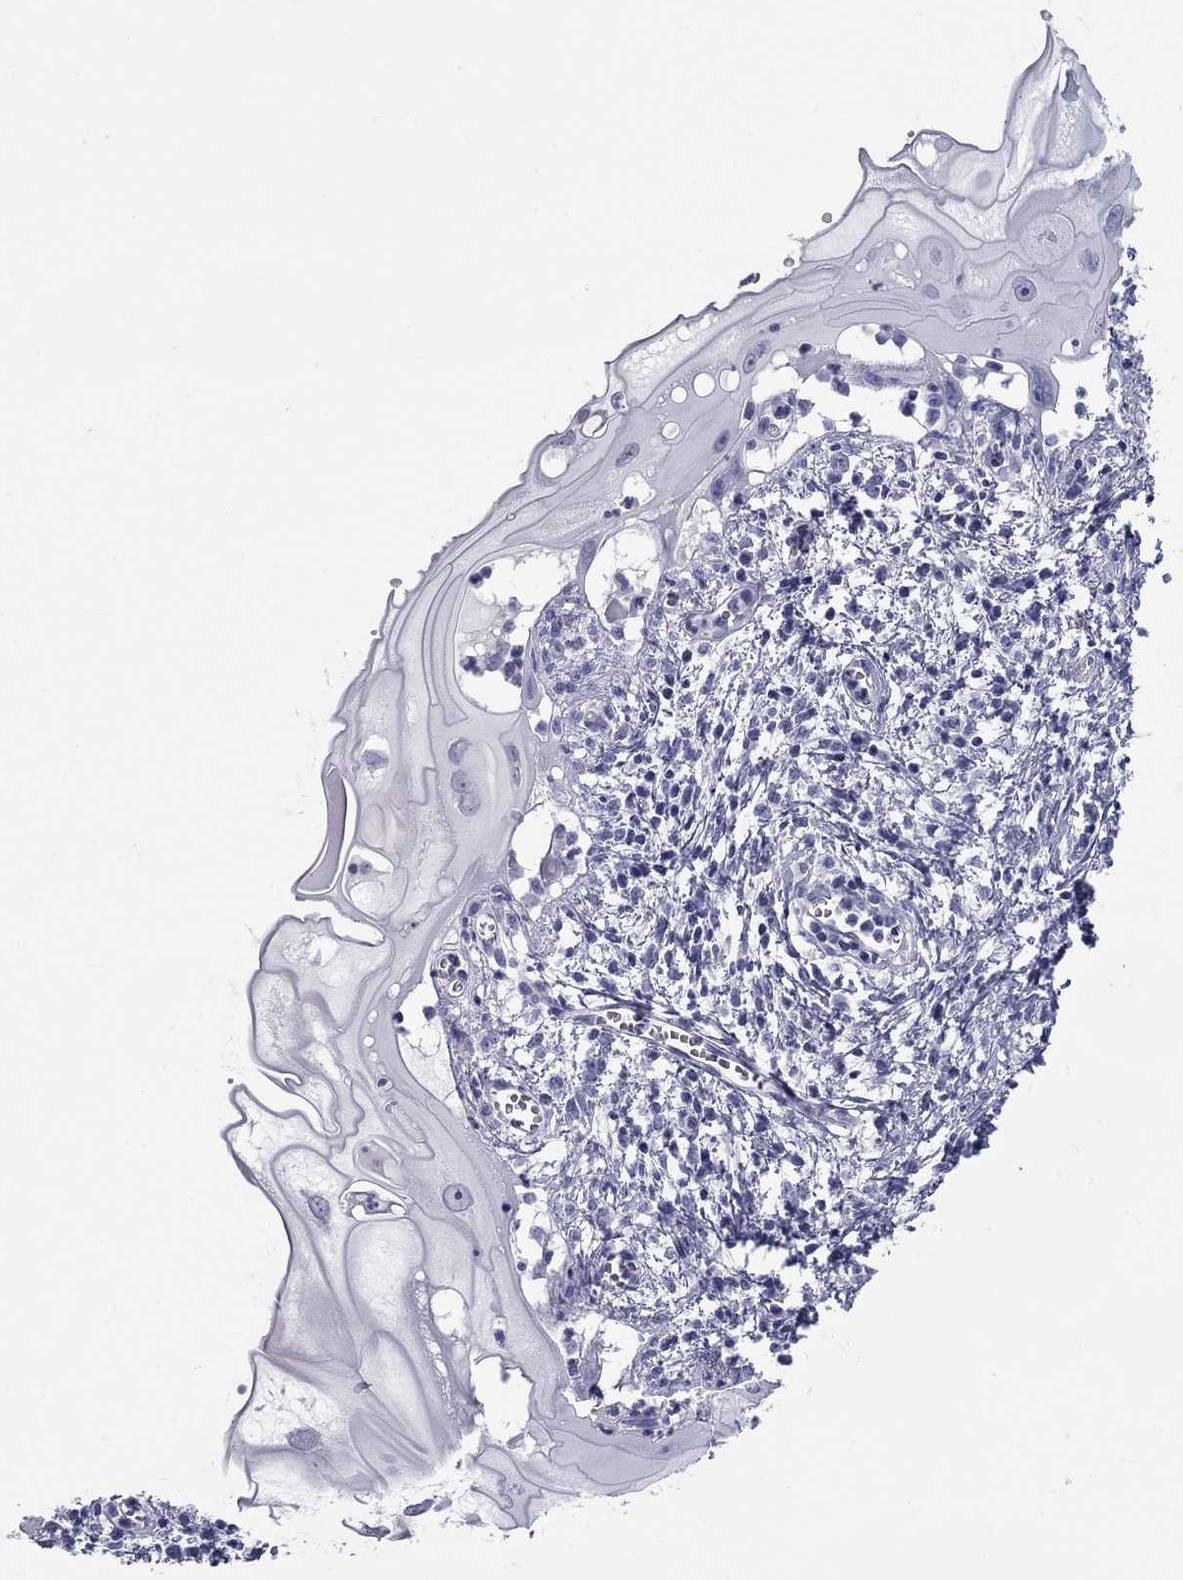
{"staining": {"intensity": "negative", "quantity": "none", "location": "none"}, "tissue": "cervical cancer", "cell_type": "Tumor cells", "image_type": "cancer", "snomed": [{"axis": "morphology", "description": "Squamous cell carcinoma, NOS"}, {"axis": "topography", "description": "Cervix"}], "caption": "This is a histopathology image of immunohistochemistry staining of cervical cancer, which shows no positivity in tumor cells.", "gene": "DNALI1", "patient": {"sex": "female", "age": 30}}